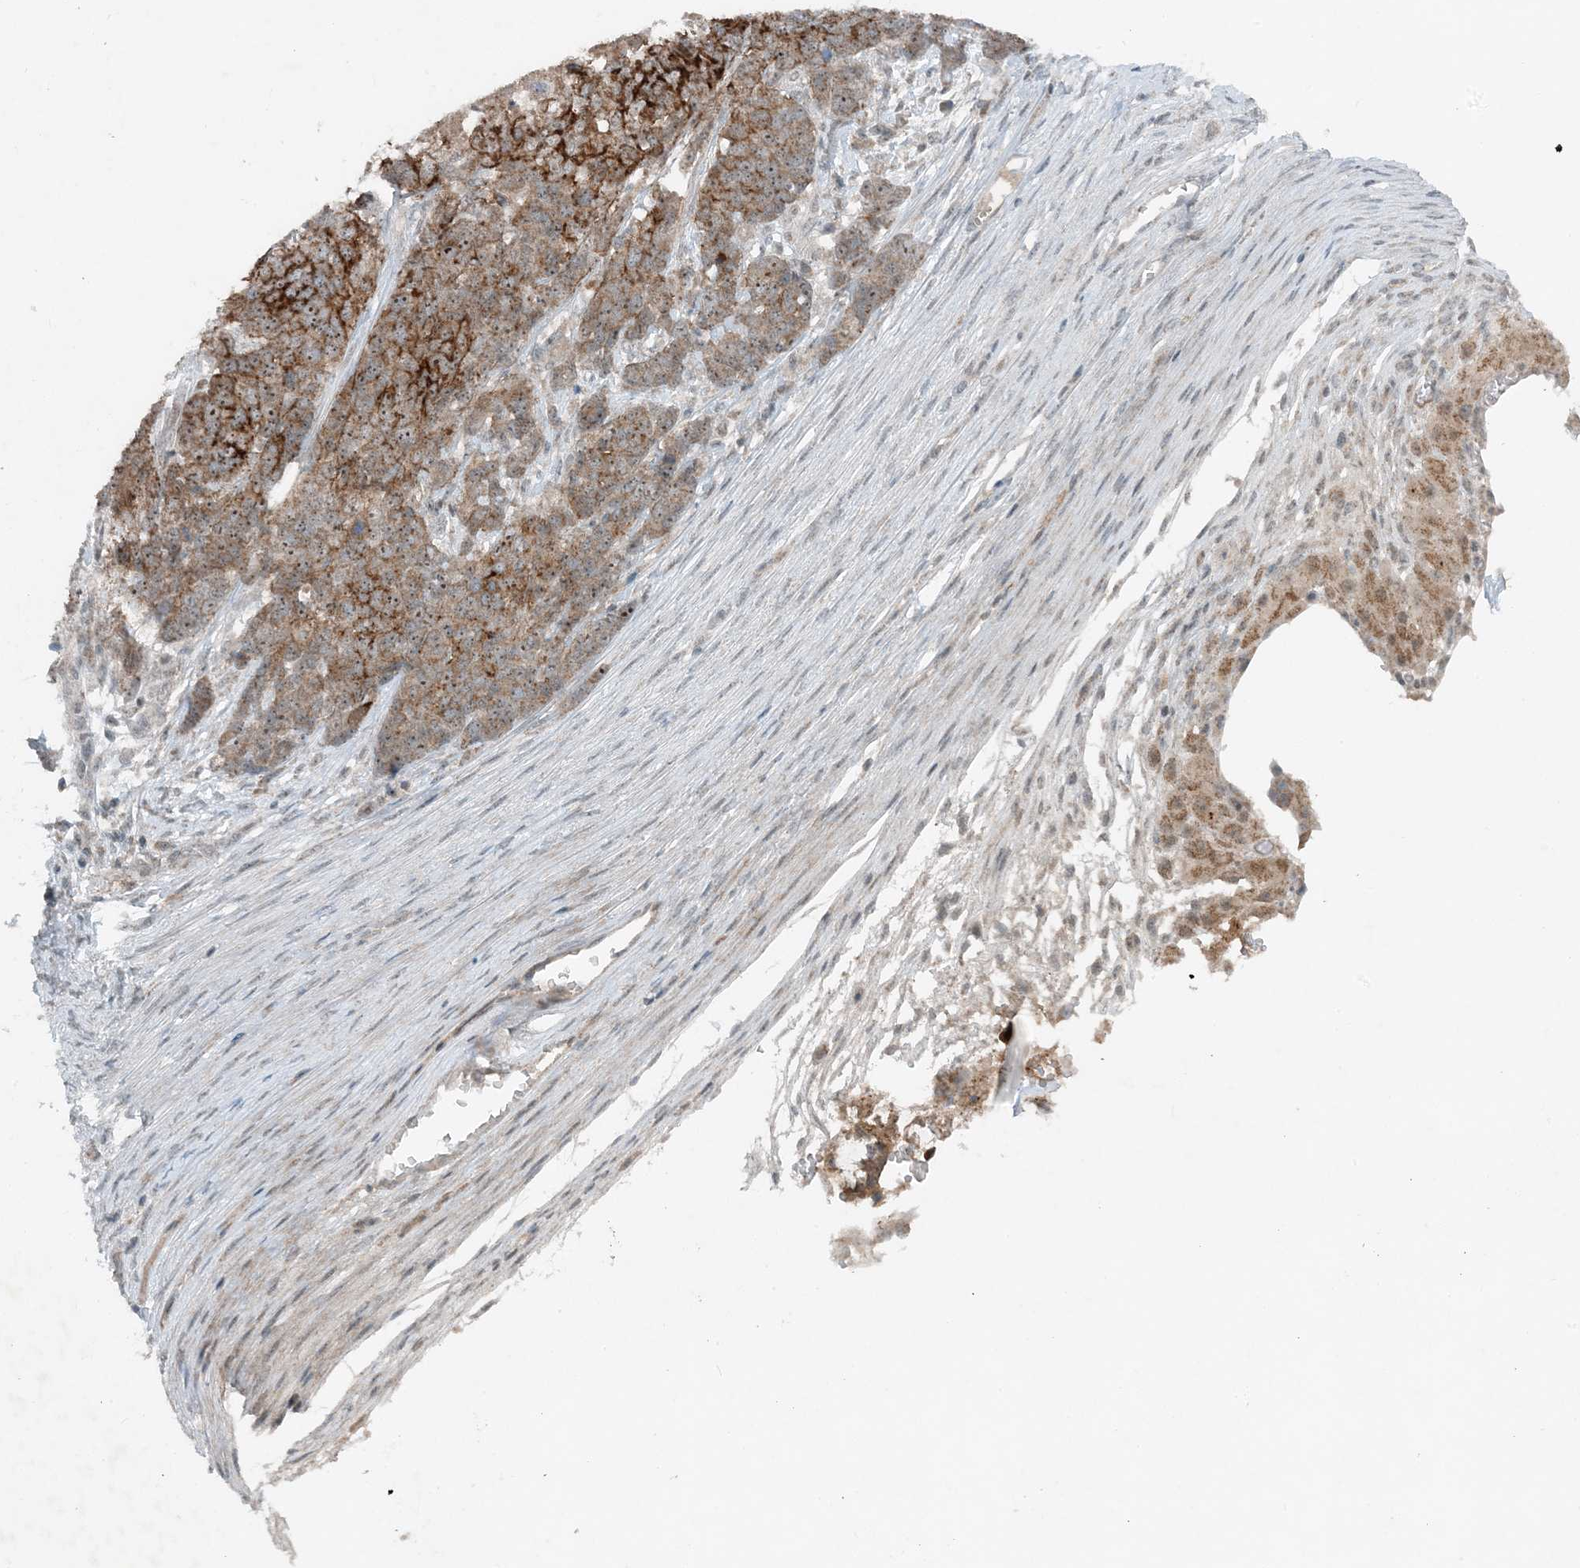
{"staining": {"intensity": "strong", "quantity": ">75%", "location": "cytoplasmic/membranous,nuclear"}, "tissue": "ovarian cancer", "cell_type": "Tumor cells", "image_type": "cancer", "snomed": [{"axis": "morphology", "description": "Cystadenocarcinoma, serous, NOS"}, {"axis": "topography", "description": "Ovary"}], "caption": "Immunohistochemical staining of serous cystadenocarcinoma (ovarian) reveals high levels of strong cytoplasmic/membranous and nuclear protein positivity in about >75% of tumor cells. The staining is performed using DAB brown chromogen to label protein expression. The nuclei are counter-stained blue using hematoxylin.", "gene": "MITD1", "patient": {"sex": "female", "age": 44}}